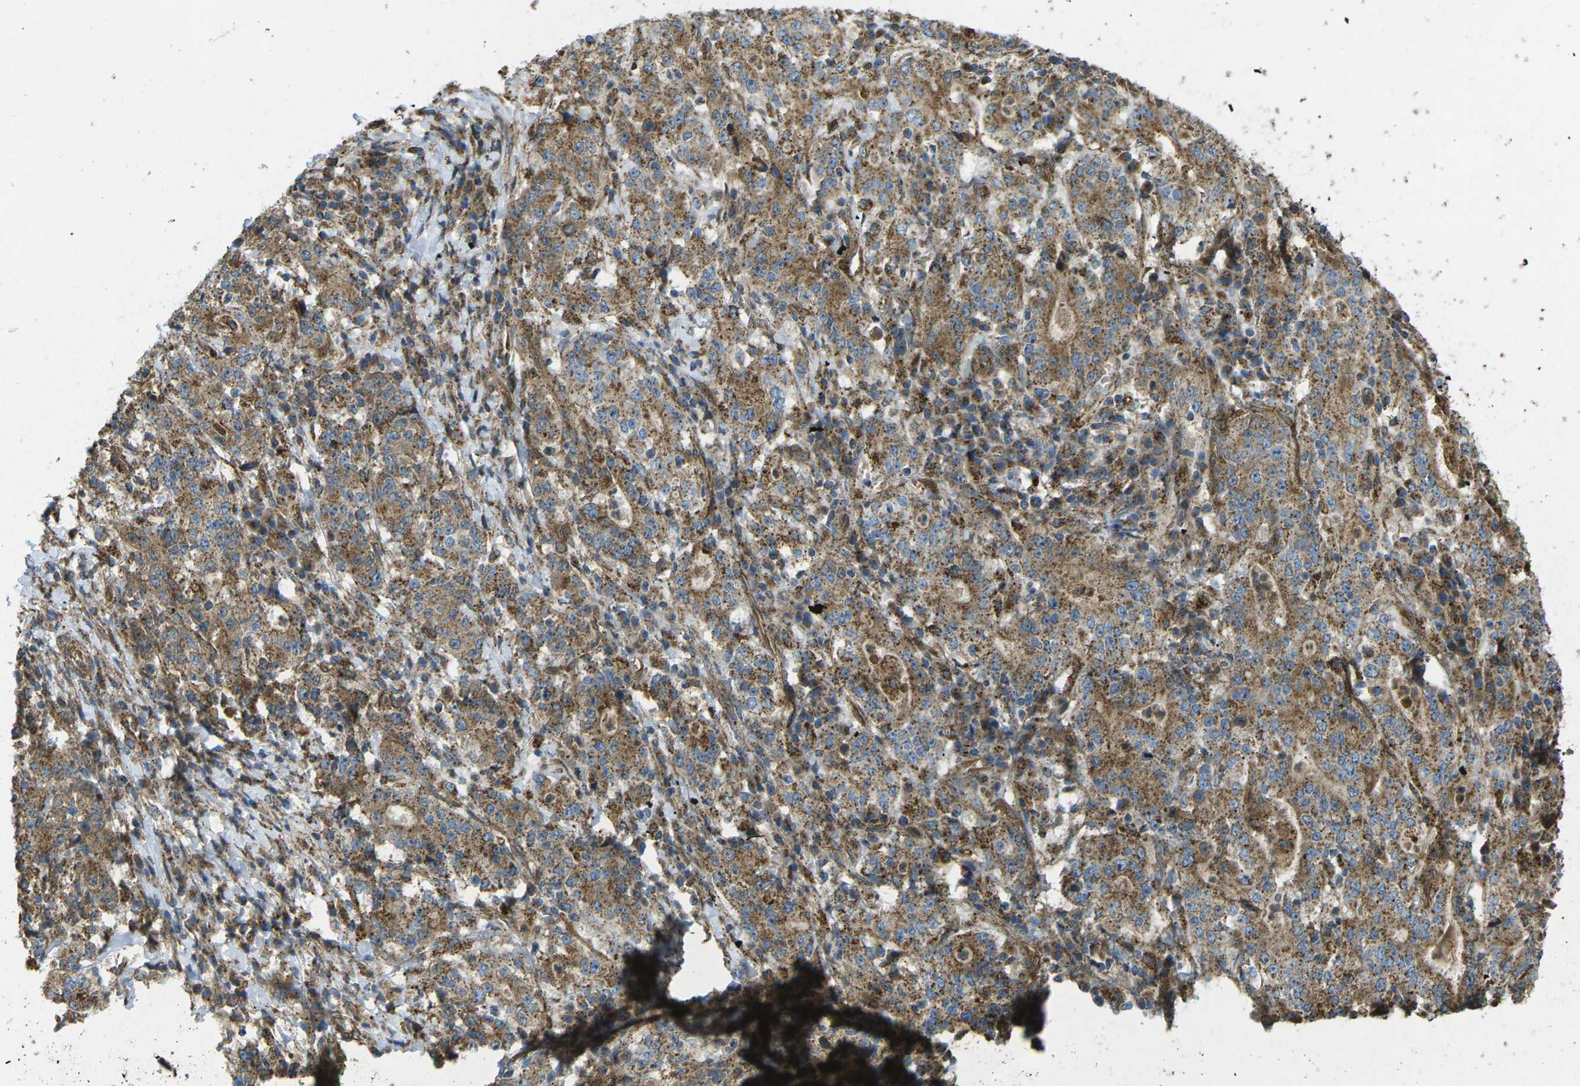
{"staining": {"intensity": "moderate", "quantity": ">75%", "location": "cytoplasmic/membranous"}, "tissue": "stomach cancer", "cell_type": "Tumor cells", "image_type": "cancer", "snomed": [{"axis": "morphology", "description": "Normal tissue, NOS"}, {"axis": "morphology", "description": "Adenocarcinoma, NOS"}, {"axis": "topography", "description": "Stomach, upper"}, {"axis": "topography", "description": "Stomach"}], "caption": "High-power microscopy captured an IHC photomicrograph of stomach cancer (adenocarcinoma), revealing moderate cytoplasmic/membranous expression in approximately >75% of tumor cells. (Brightfield microscopy of DAB IHC at high magnification).", "gene": "CHMP3", "patient": {"sex": "male", "age": 59}}